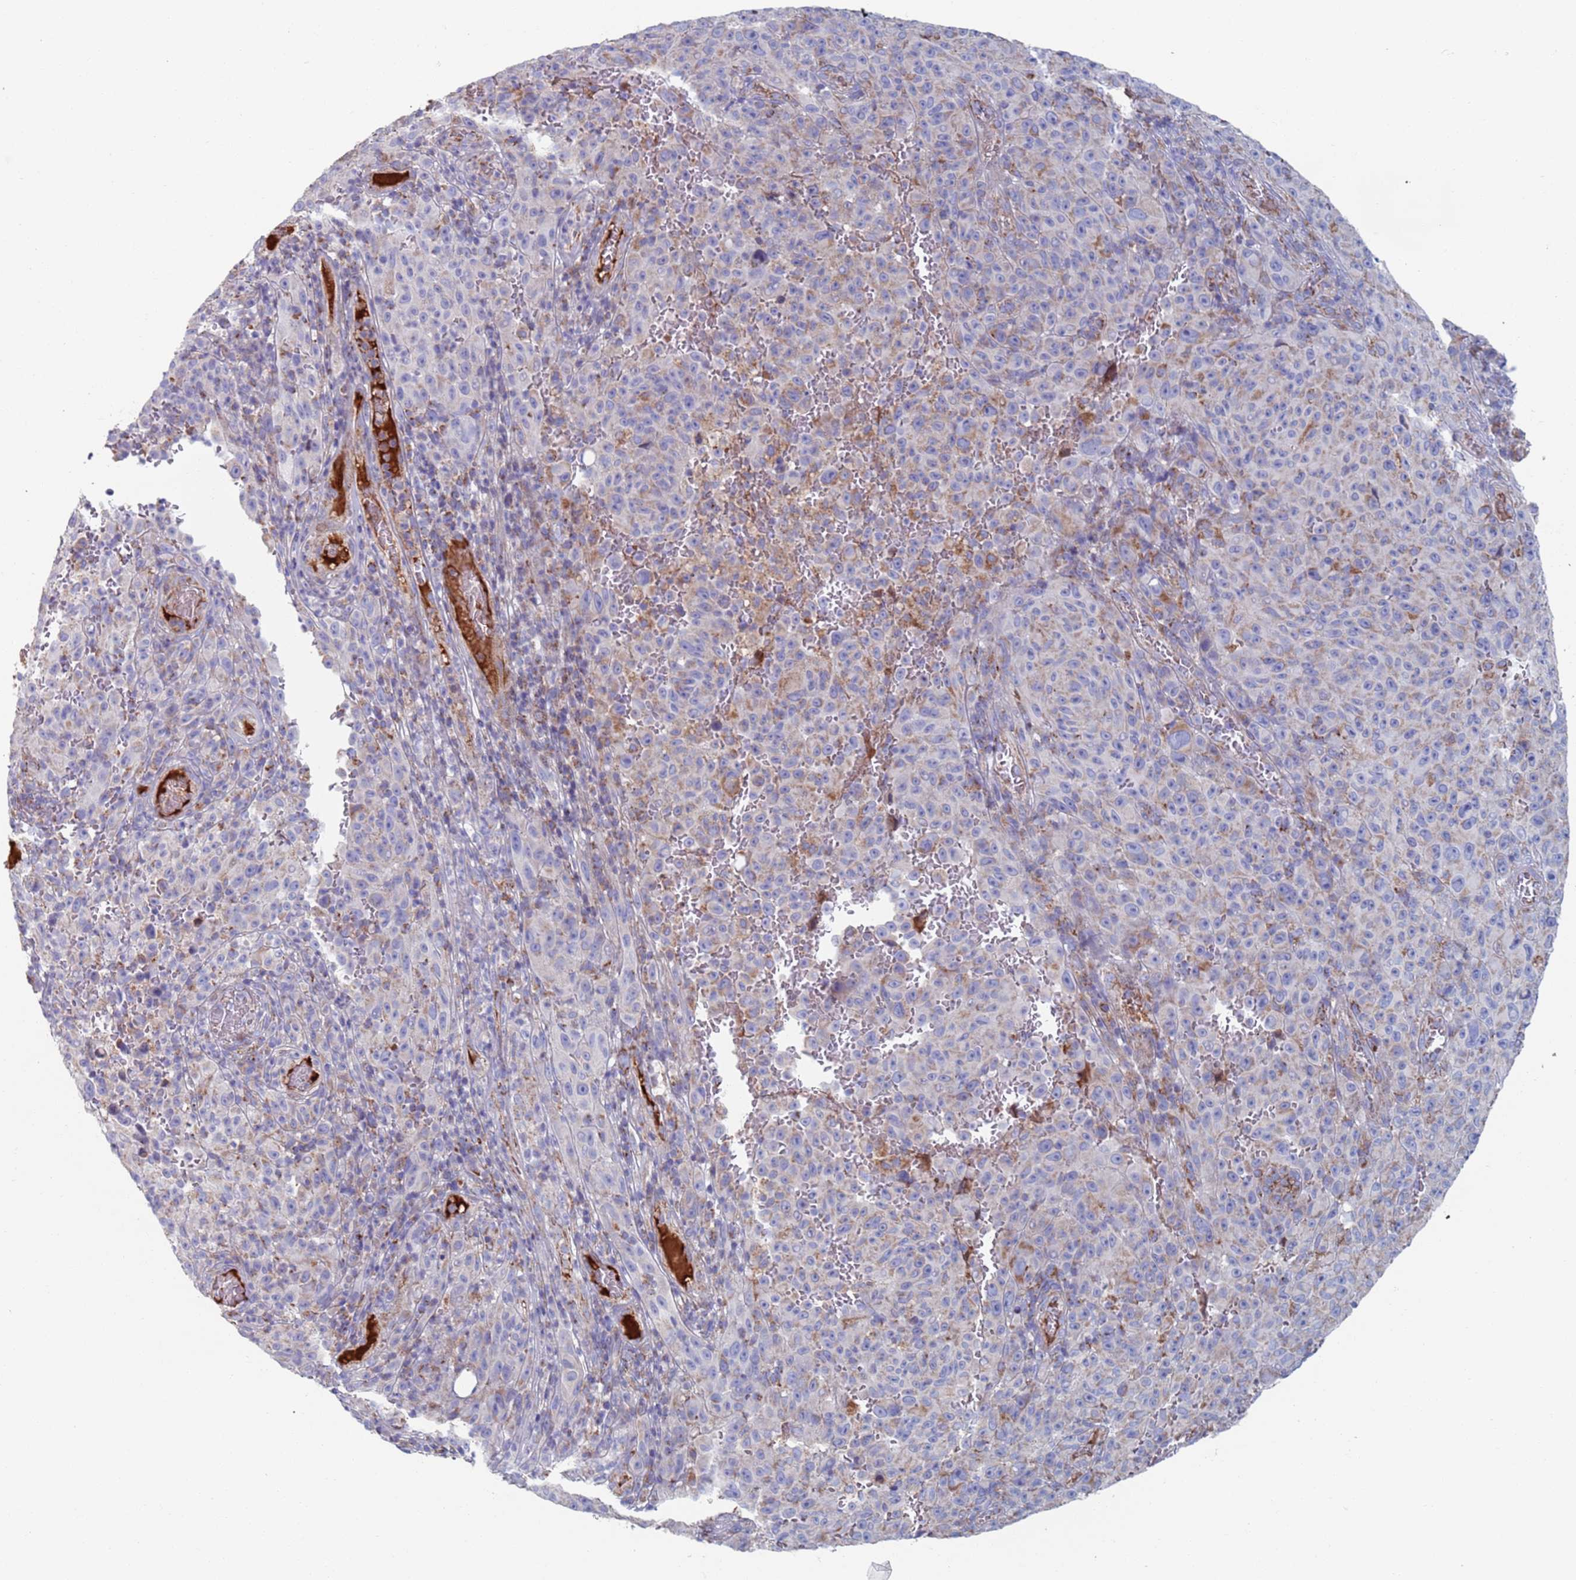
{"staining": {"intensity": "weak", "quantity": "<25%", "location": "cytoplasmic/membranous"}, "tissue": "melanoma", "cell_type": "Tumor cells", "image_type": "cancer", "snomed": [{"axis": "morphology", "description": "Malignant melanoma, NOS"}, {"axis": "topography", "description": "Skin"}], "caption": "Tumor cells are negative for brown protein staining in melanoma.", "gene": "MRPL22", "patient": {"sex": "female", "age": 82}}